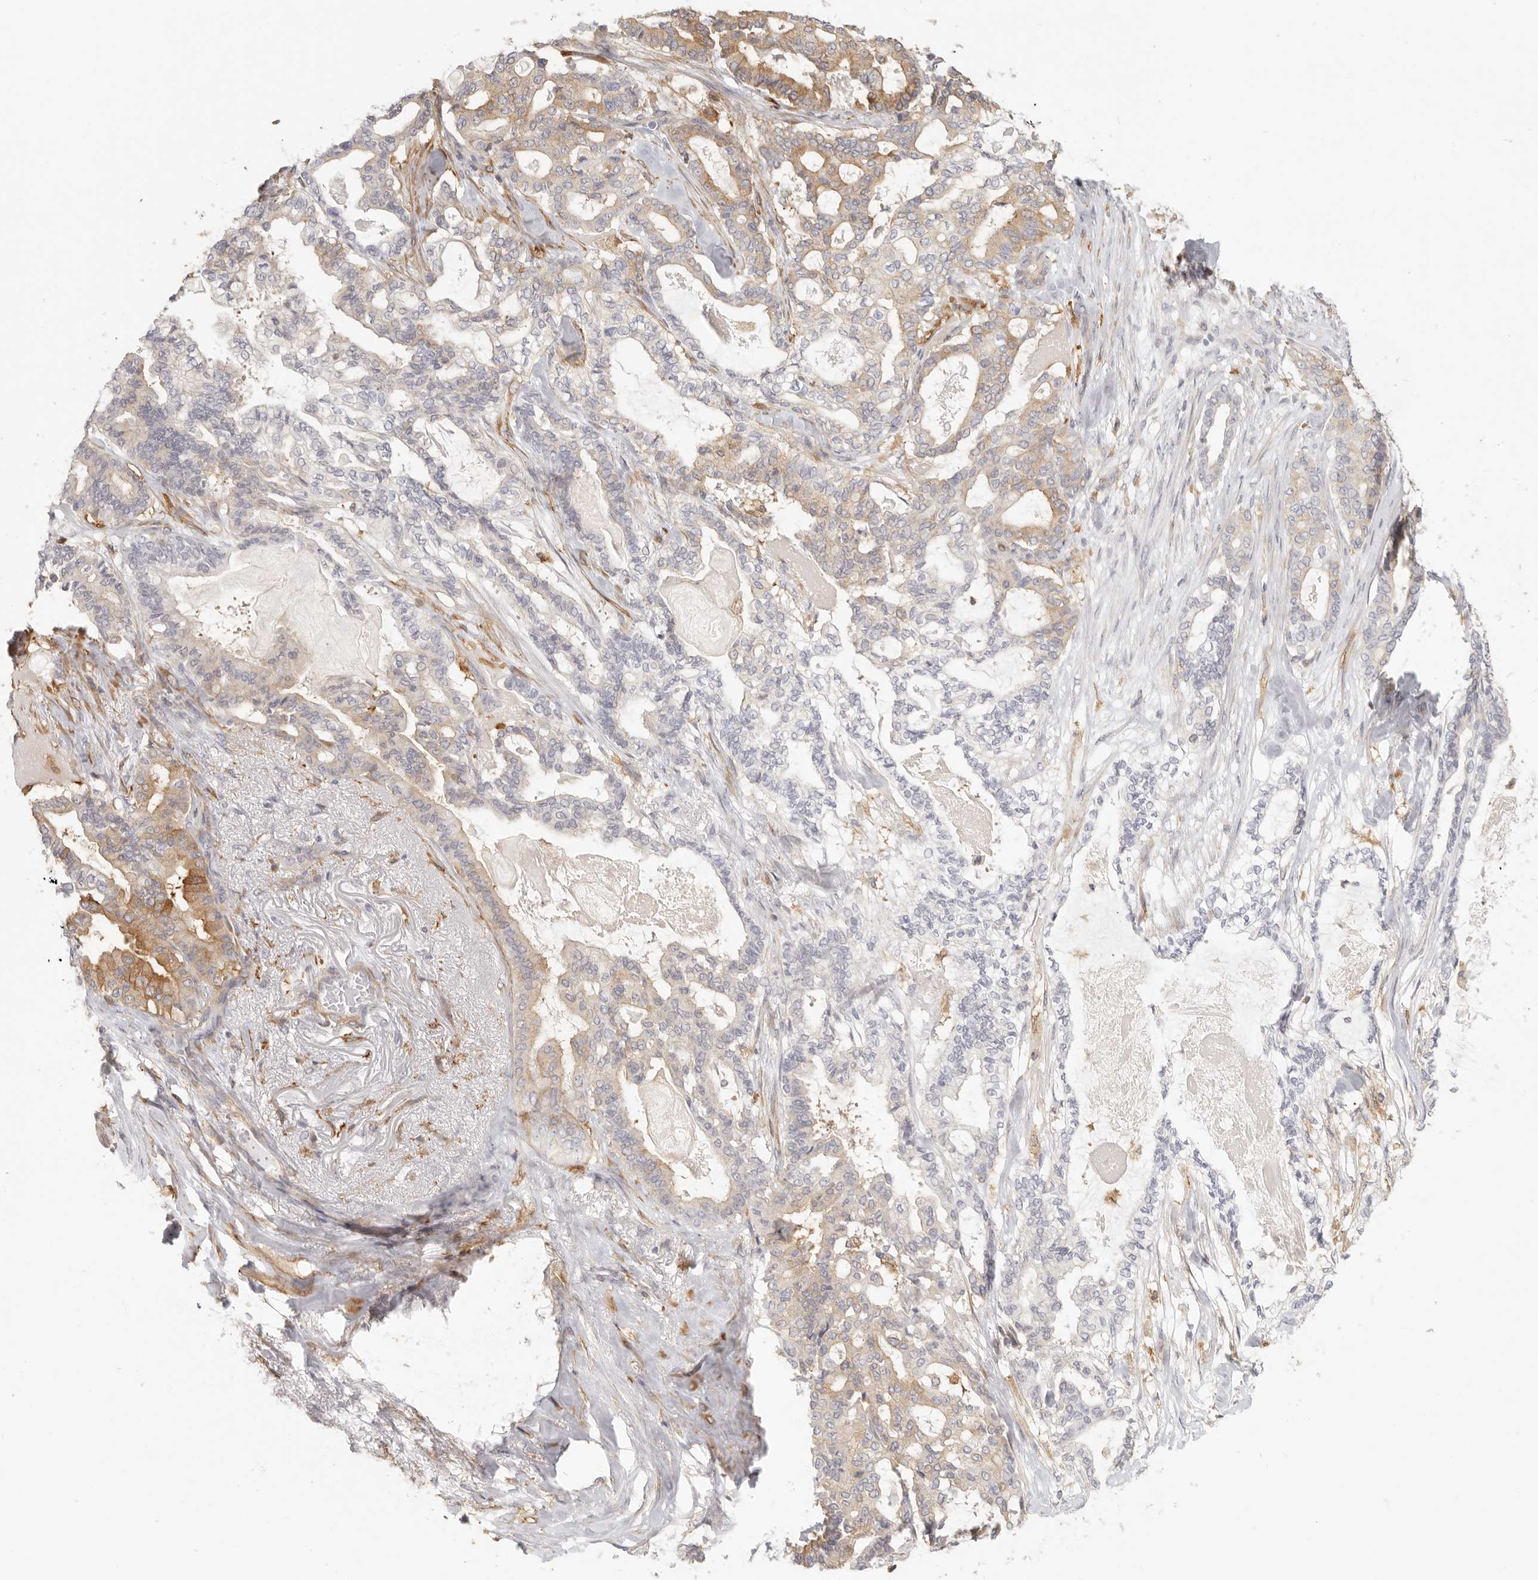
{"staining": {"intensity": "moderate", "quantity": "<25%", "location": "cytoplasmic/membranous"}, "tissue": "pancreatic cancer", "cell_type": "Tumor cells", "image_type": "cancer", "snomed": [{"axis": "morphology", "description": "Adenocarcinoma, NOS"}, {"axis": "topography", "description": "Pancreas"}], "caption": "Moderate cytoplasmic/membranous positivity is identified in about <25% of tumor cells in pancreatic cancer. (IHC, brightfield microscopy, high magnification).", "gene": "NIBAN1", "patient": {"sex": "male", "age": 63}}